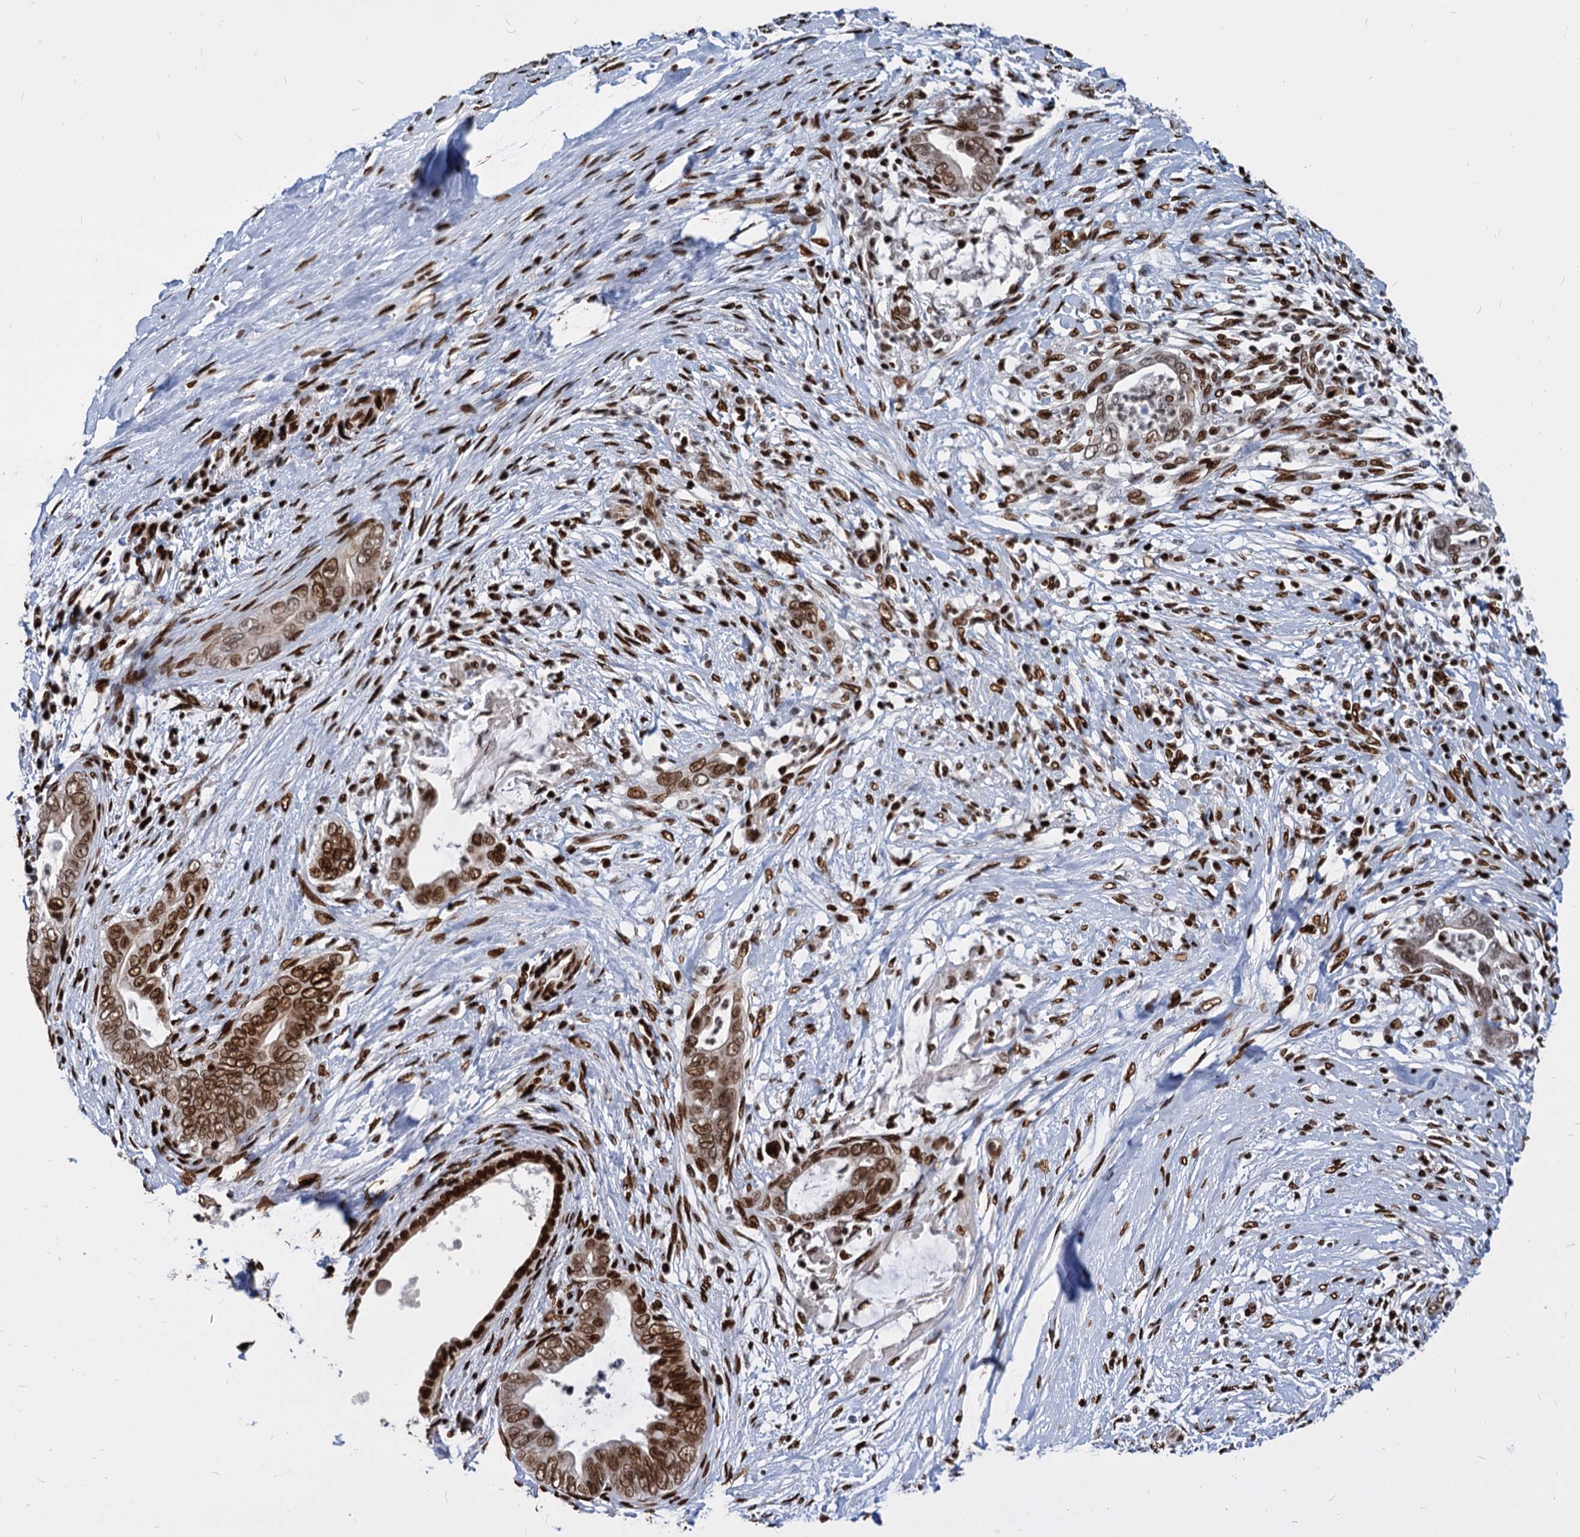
{"staining": {"intensity": "strong", "quantity": ">75%", "location": "nuclear"}, "tissue": "pancreatic cancer", "cell_type": "Tumor cells", "image_type": "cancer", "snomed": [{"axis": "morphology", "description": "Adenocarcinoma, NOS"}, {"axis": "topography", "description": "Pancreas"}], "caption": "Immunohistochemical staining of human pancreatic adenocarcinoma reveals high levels of strong nuclear protein expression in about >75% of tumor cells.", "gene": "MECP2", "patient": {"sex": "male", "age": 75}}